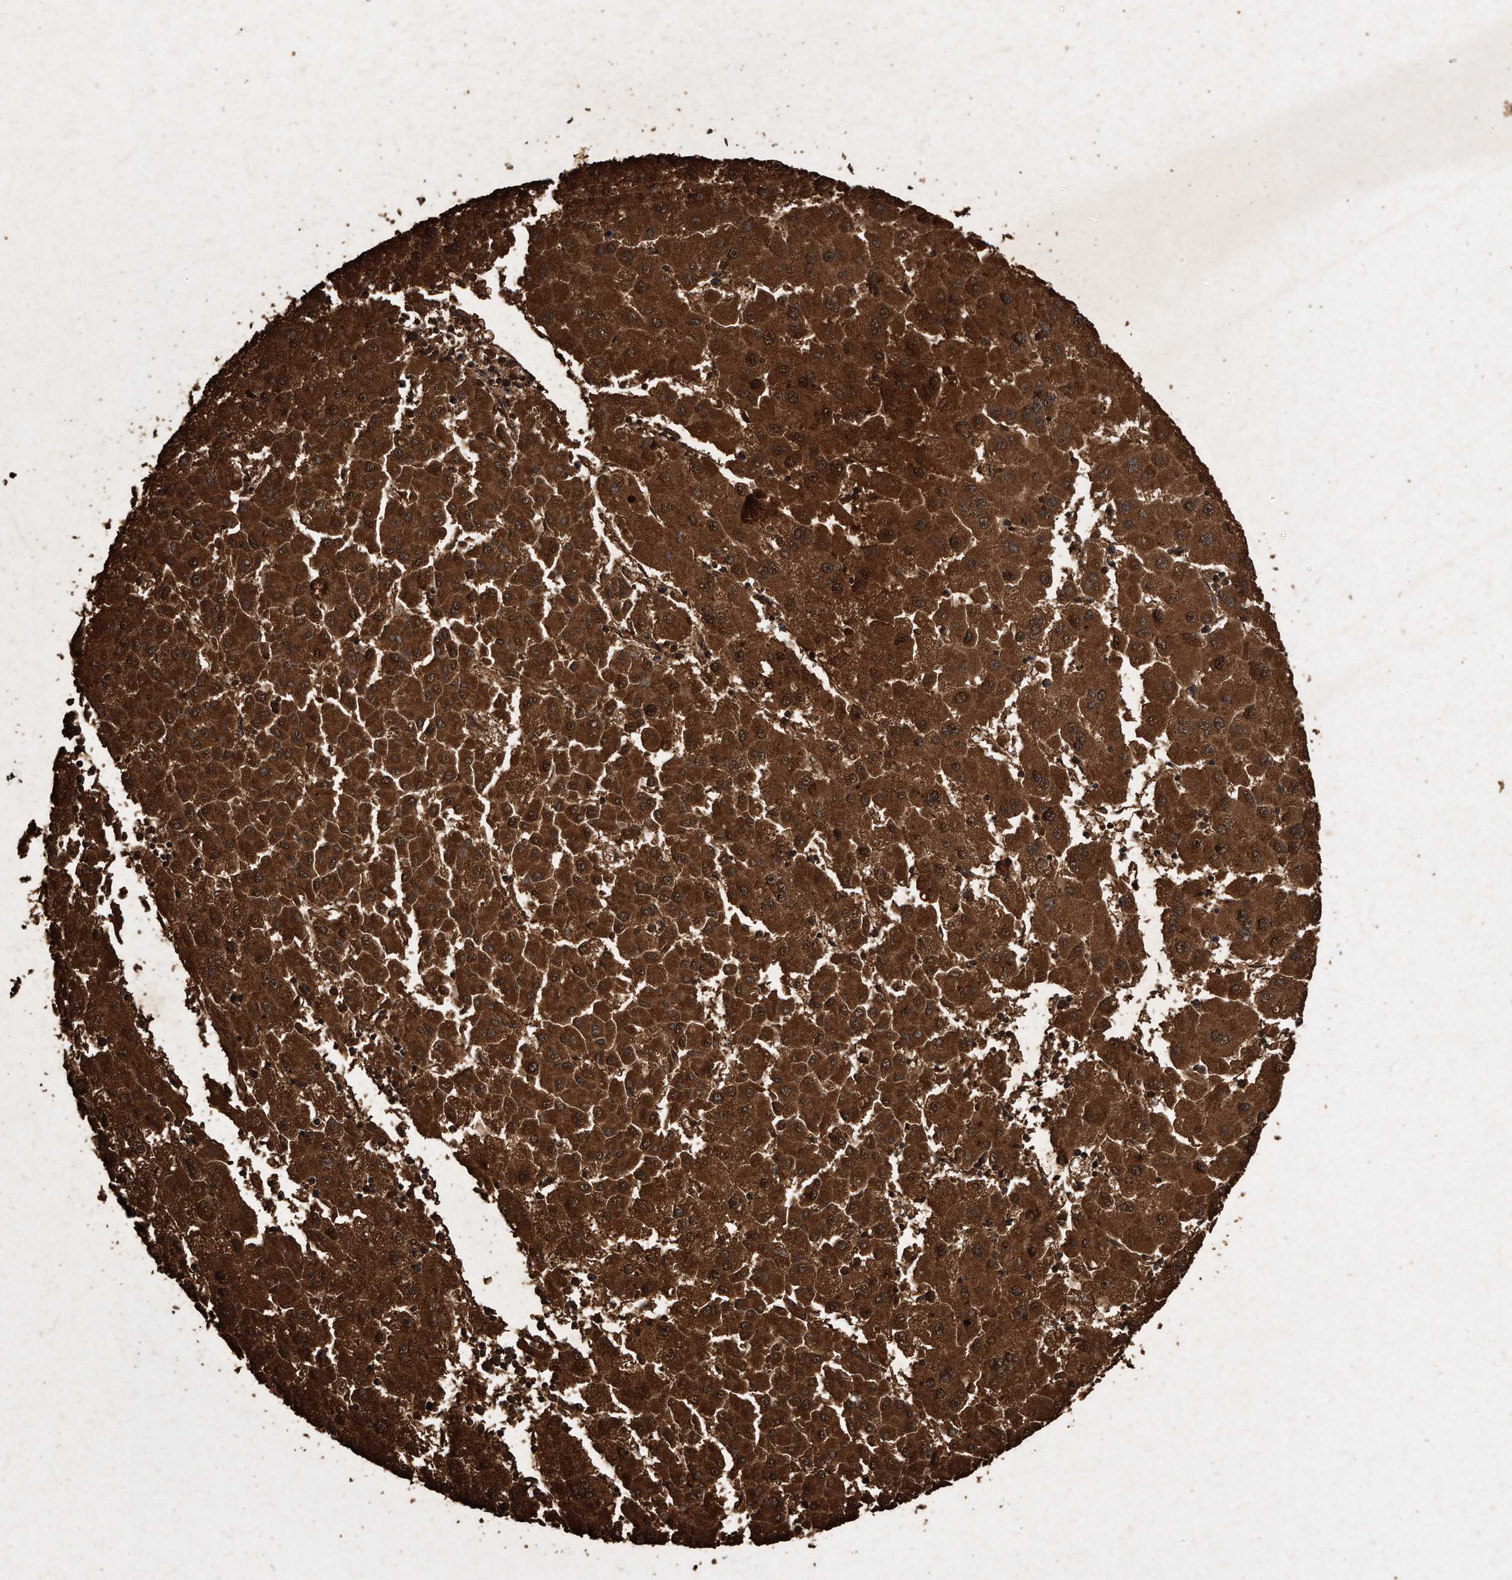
{"staining": {"intensity": "strong", "quantity": ">75%", "location": "cytoplasmic/membranous"}, "tissue": "liver cancer", "cell_type": "Tumor cells", "image_type": "cancer", "snomed": [{"axis": "morphology", "description": "Carcinoma, Hepatocellular, NOS"}, {"axis": "topography", "description": "Liver"}], "caption": "Immunohistochemistry of liver cancer exhibits high levels of strong cytoplasmic/membranous staining in about >75% of tumor cells.", "gene": "CFLAR", "patient": {"sex": "male", "age": 72}}